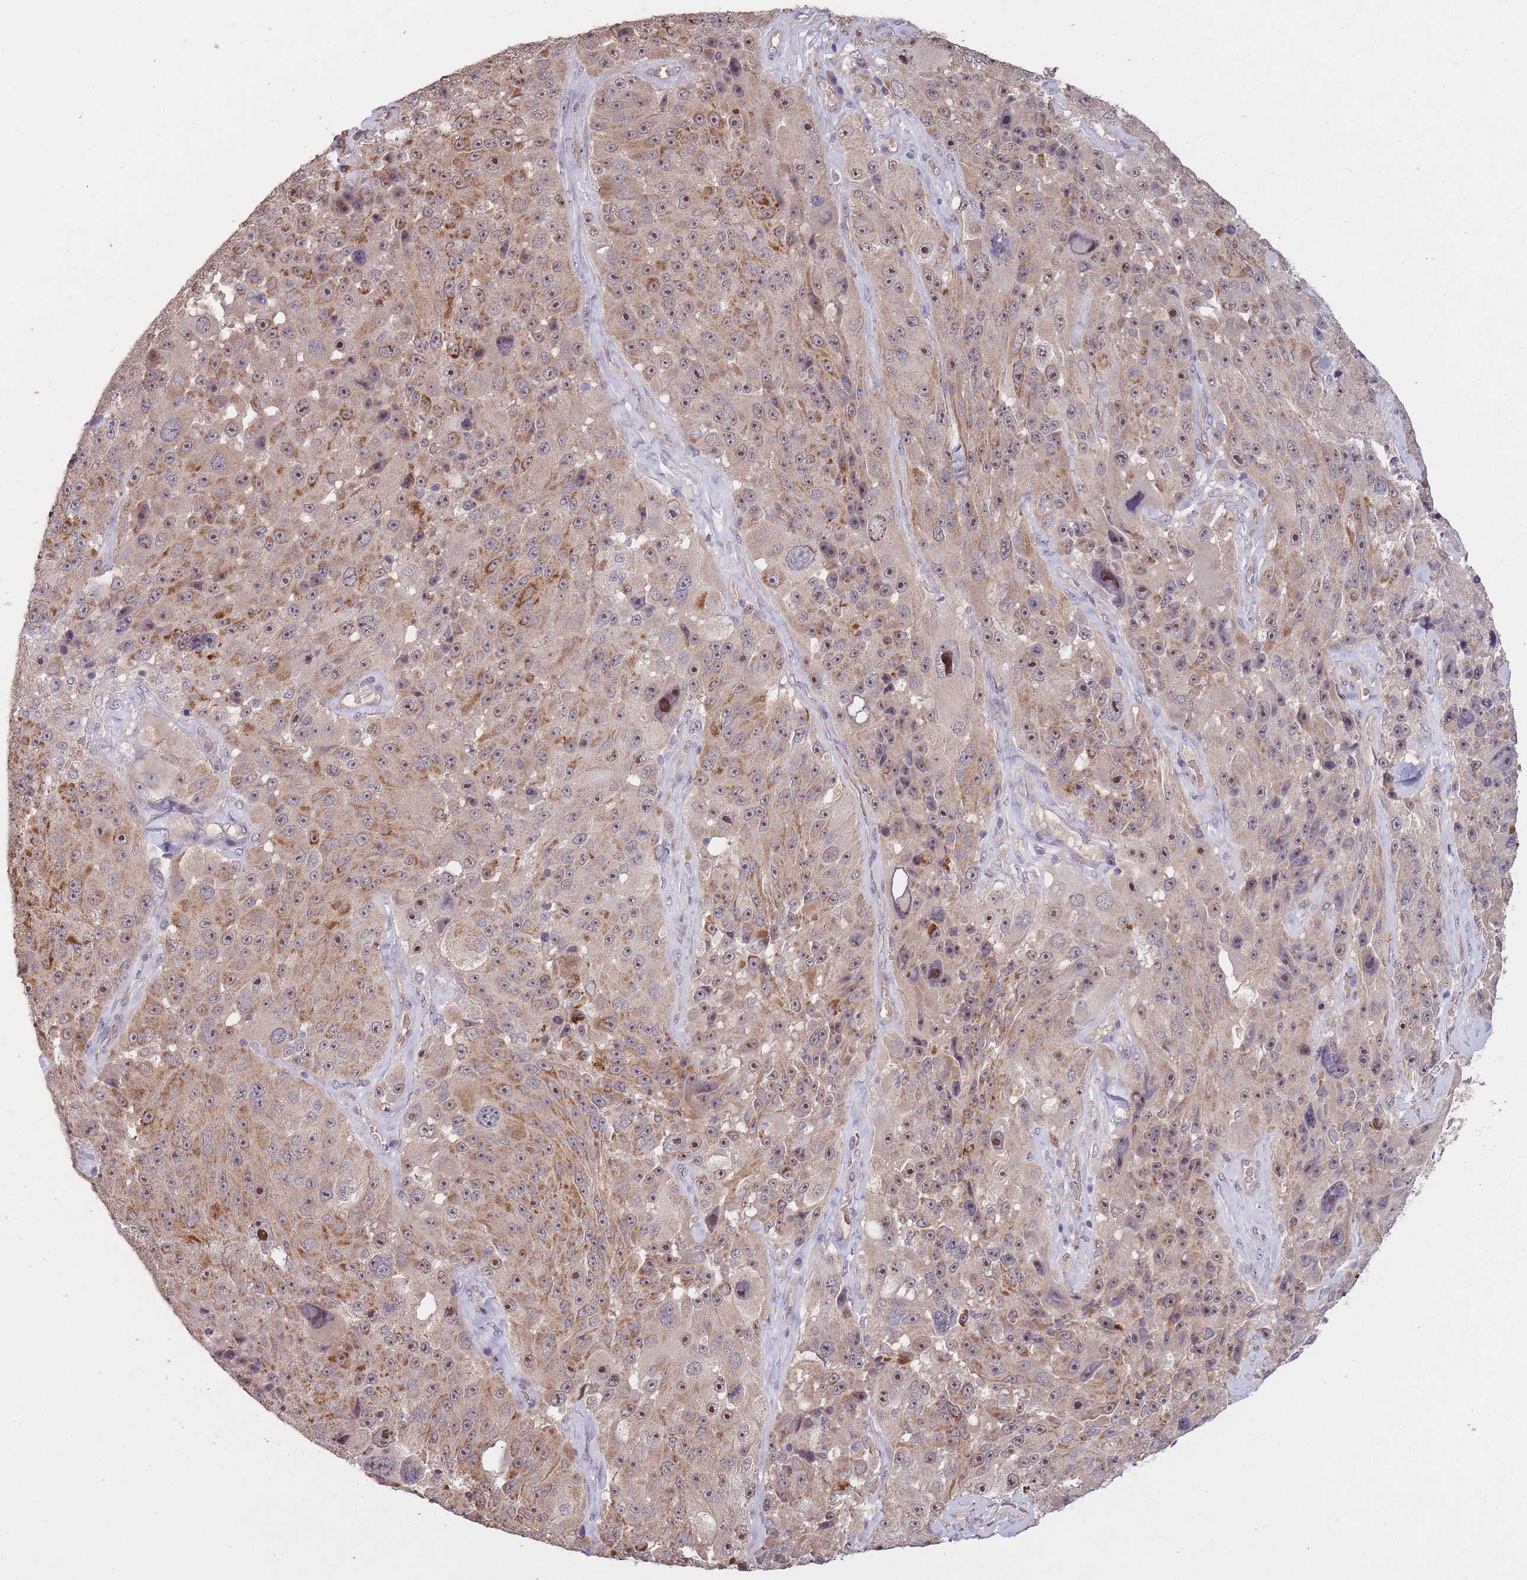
{"staining": {"intensity": "moderate", "quantity": ">75%", "location": "cytoplasmic/membranous,nuclear"}, "tissue": "melanoma", "cell_type": "Tumor cells", "image_type": "cancer", "snomed": [{"axis": "morphology", "description": "Malignant melanoma, Metastatic site"}, {"axis": "topography", "description": "Lymph node"}], "caption": "Melanoma stained for a protein (brown) displays moderate cytoplasmic/membranous and nuclear positive expression in about >75% of tumor cells.", "gene": "KIAA1755", "patient": {"sex": "male", "age": 62}}